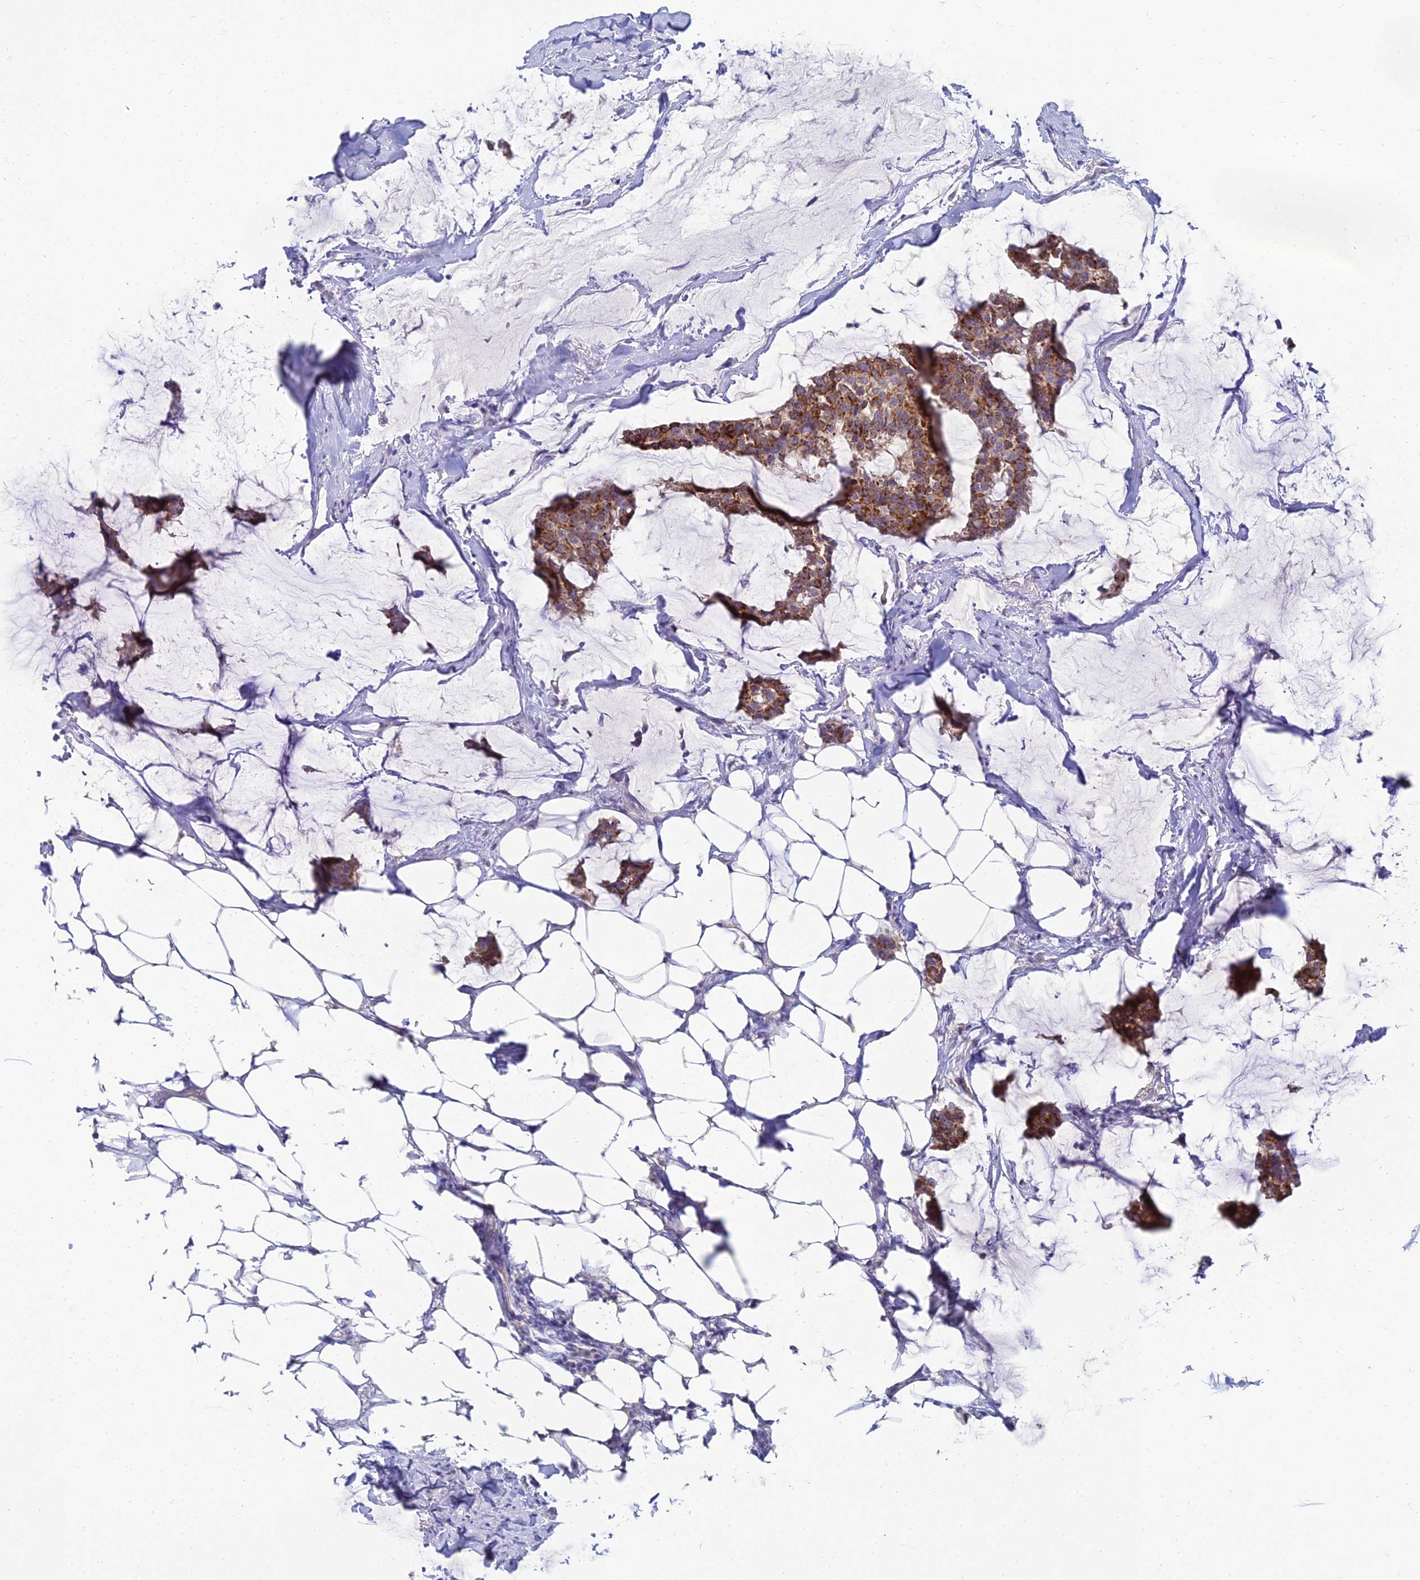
{"staining": {"intensity": "strong", "quantity": ">75%", "location": "cytoplasmic/membranous"}, "tissue": "breast cancer", "cell_type": "Tumor cells", "image_type": "cancer", "snomed": [{"axis": "morphology", "description": "Duct carcinoma"}, {"axis": "topography", "description": "Breast"}], "caption": "A photomicrograph of human breast cancer (infiltrating ductal carcinoma) stained for a protein displays strong cytoplasmic/membranous brown staining in tumor cells.", "gene": "NPY", "patient": {"sex": "female", "age": 93}}